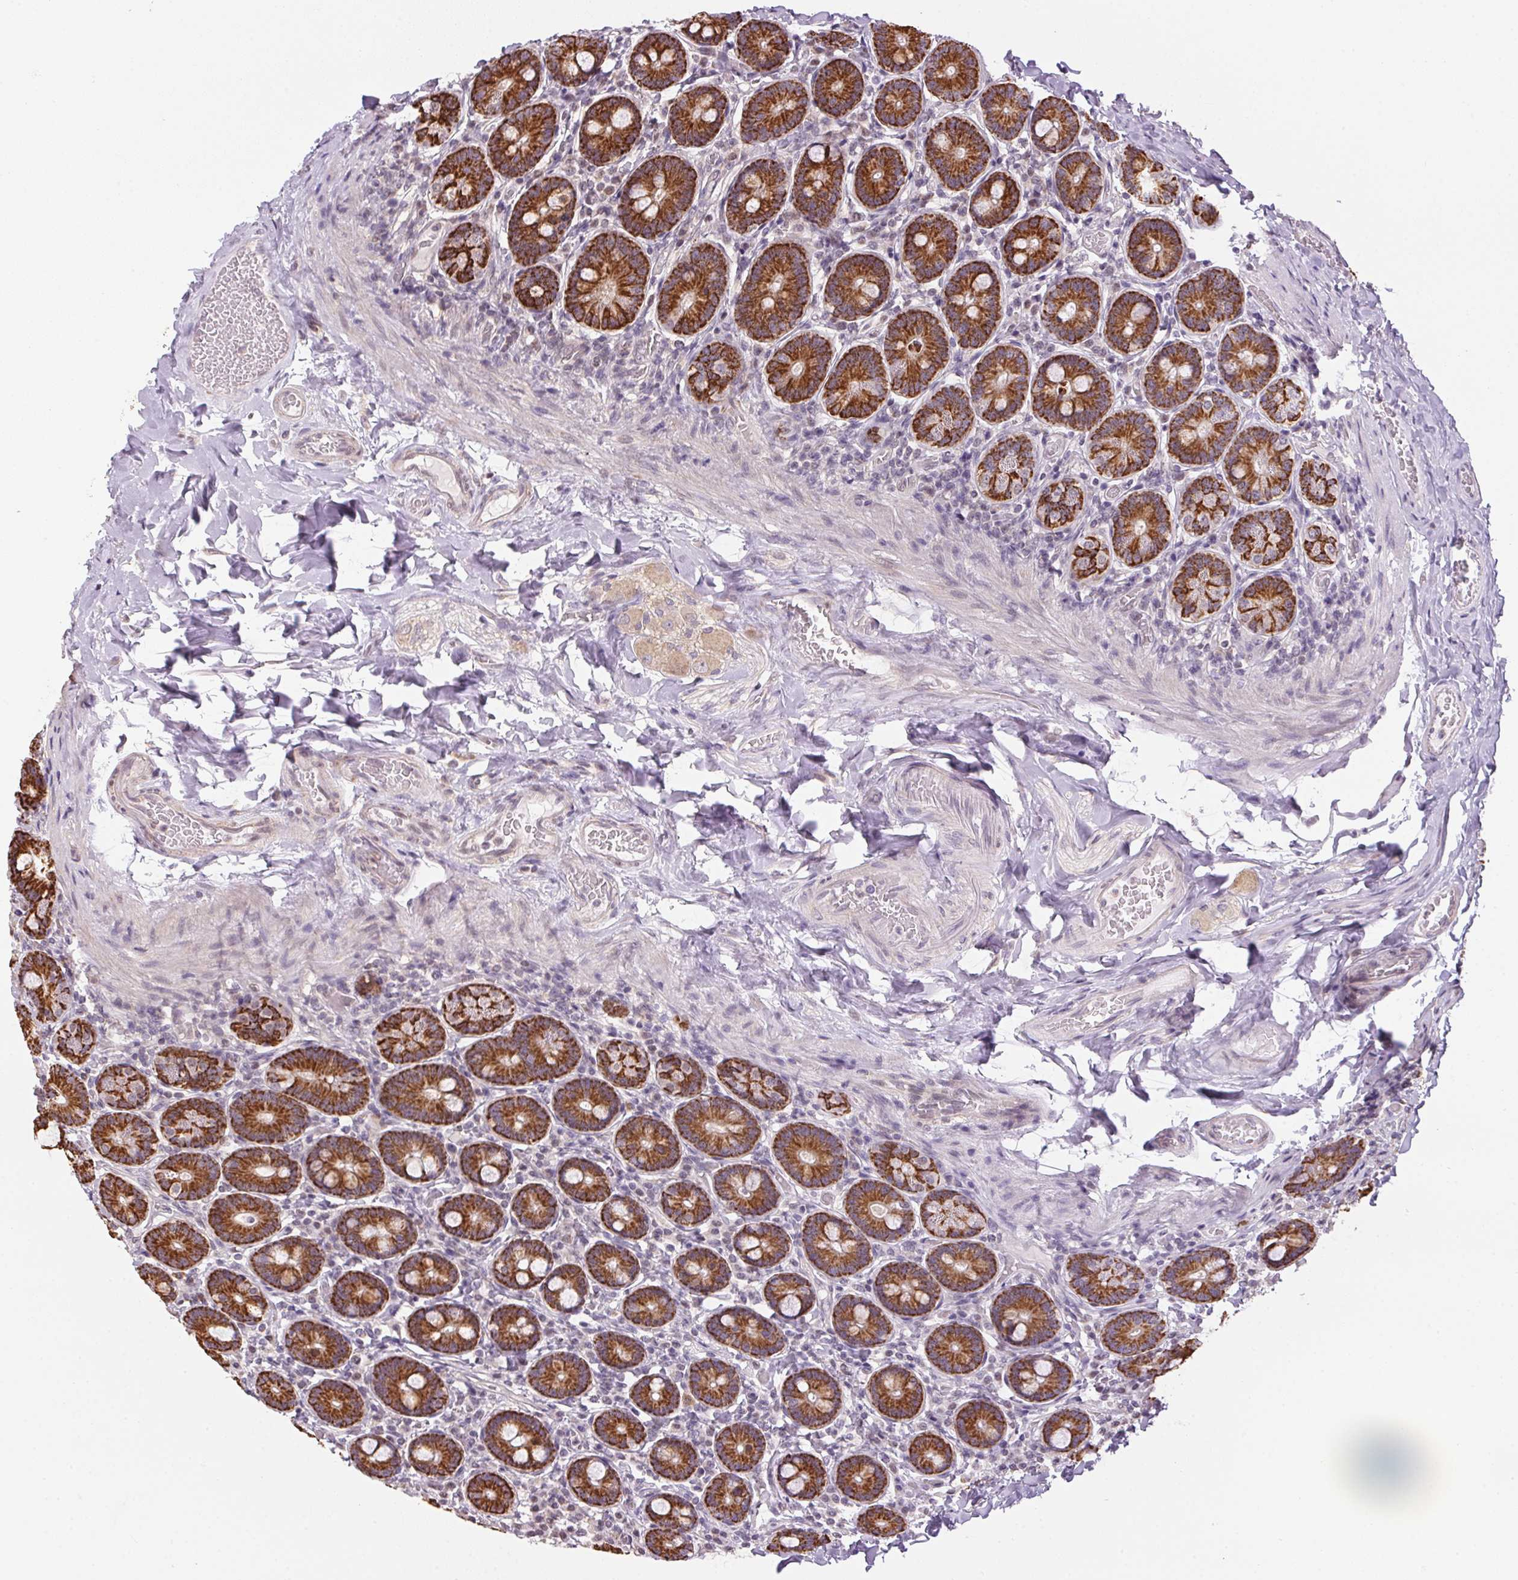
{"staining": {"intensity": "strong", "quantity": ">75%", "location": "cytoplasmic/membranous"}, "tissue": "duodenum", "cell_type": "Glandular cells", "image_type": "normal", "snomed": [{"axis": "morphology", "description": "Normal tissue, NOS"}, {"axis": "topography", "description": "Duodenum"}], "caption": "High-magnification brightfield microscopy of benign duodenum stained with DAB (brown) and counterstained with hematoxylin (blue). glandular cells exhibit strong cytoplasmic/membranous expression is present in about>75% of cells. (IHC, brightfield microscopy, high magnification).", "gene": "SC5D", "patient": {"sex": "female", "age": 62}}